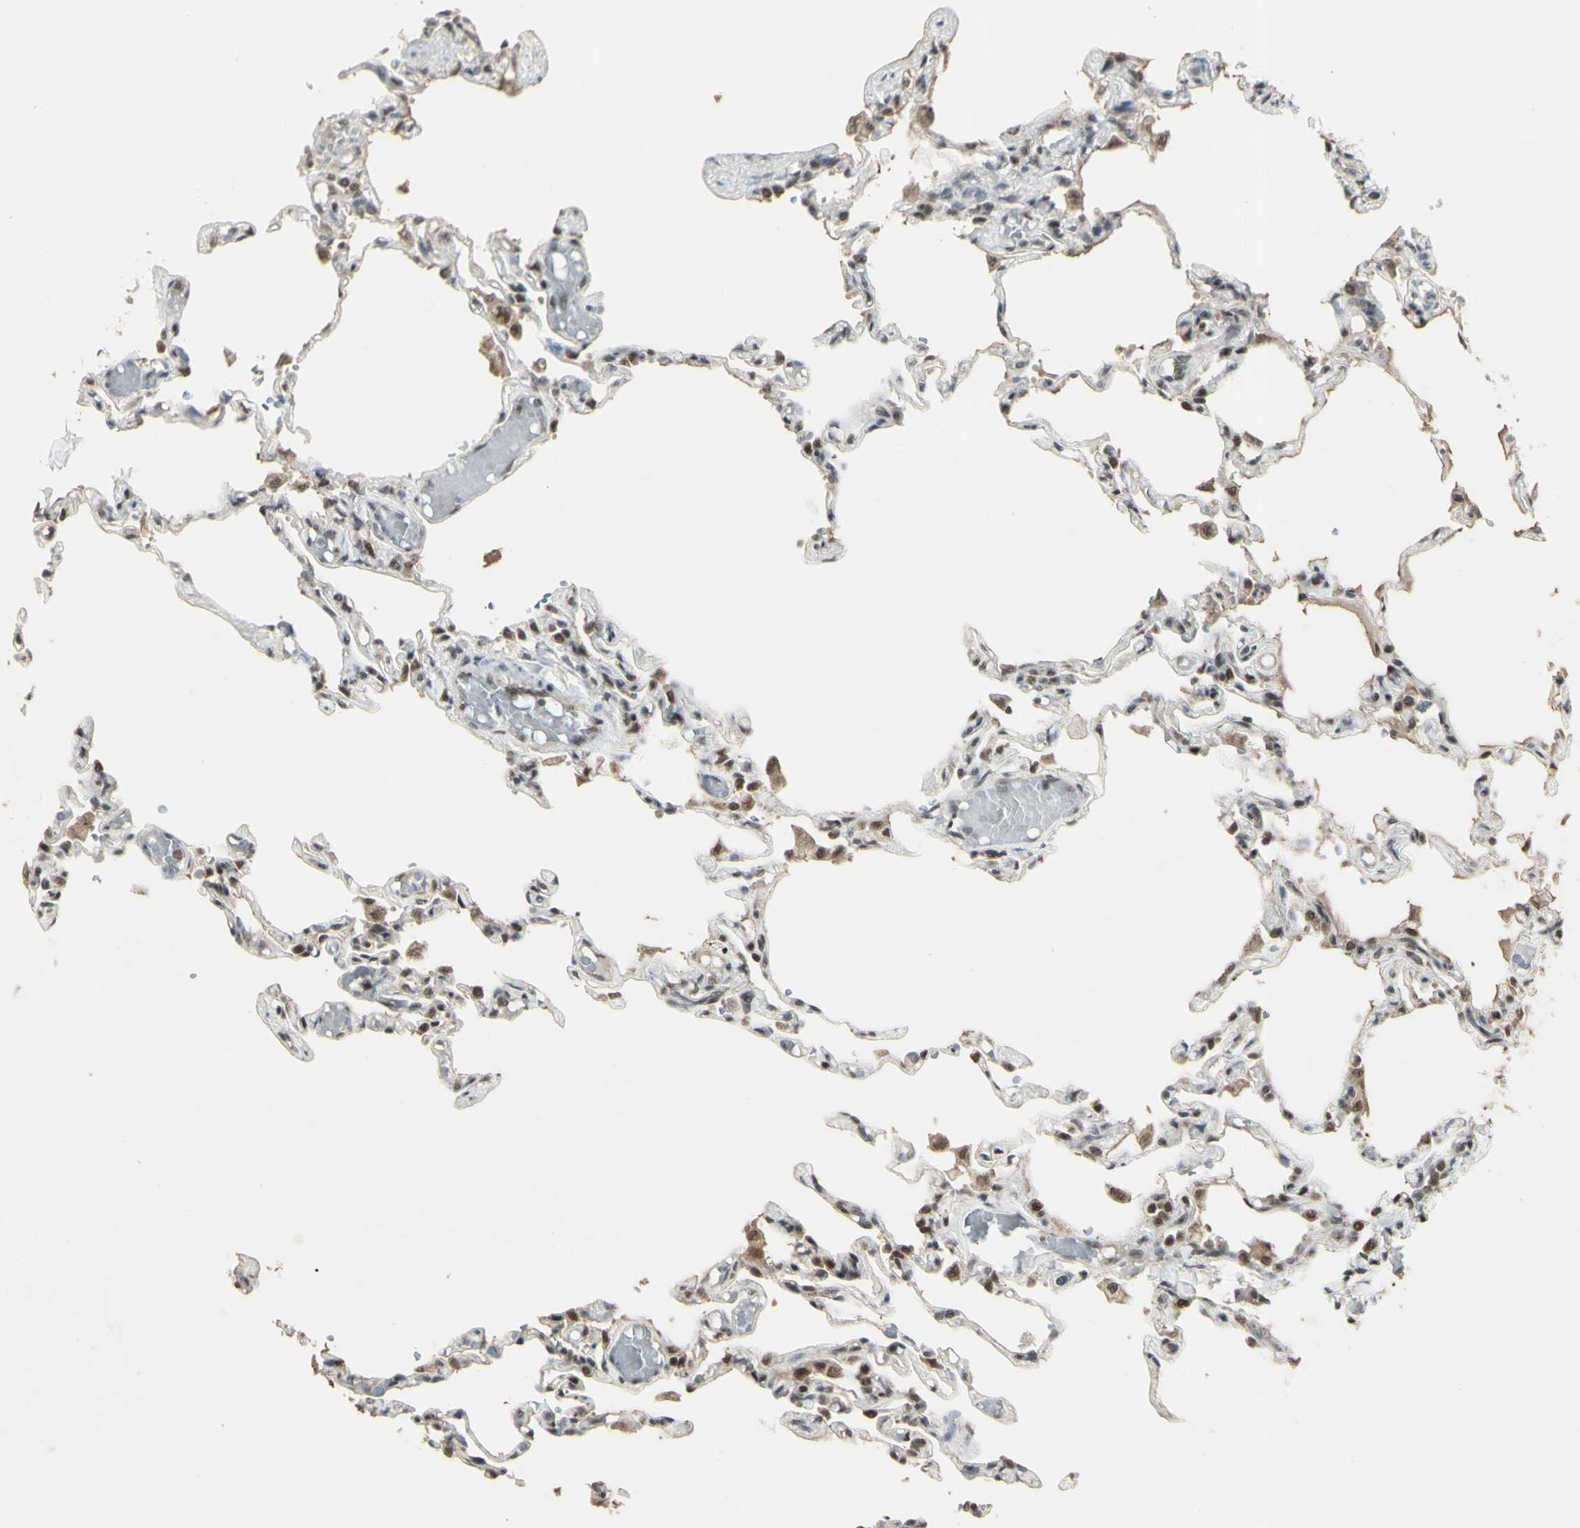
{"staining": {"intensity": "moderate", "quantity": "25%-75%", "location": "nuclear"}, "tissue": "lung", "cell_type": "Alveolar cells", "image_type": "normal", "snomed": [{"axis": "morphology", "description": "Normal tissue, NOS"}, {"axis": "topography", "description": "Lung"}], "caption": "The histopathology image exhibits immunohistochemical staining of unremarkable lung. There is moderate nuclear positivity is present in approximately 25%-75% of alveolar cells. Using DAB (3,3'-diaminobenzidine) (brown) and hematoxylin (blue) stains, captured at high magnification using brightfield microscopy.", "gene": "CCNT1", "patient": {"sex": "male", "age": 21}}